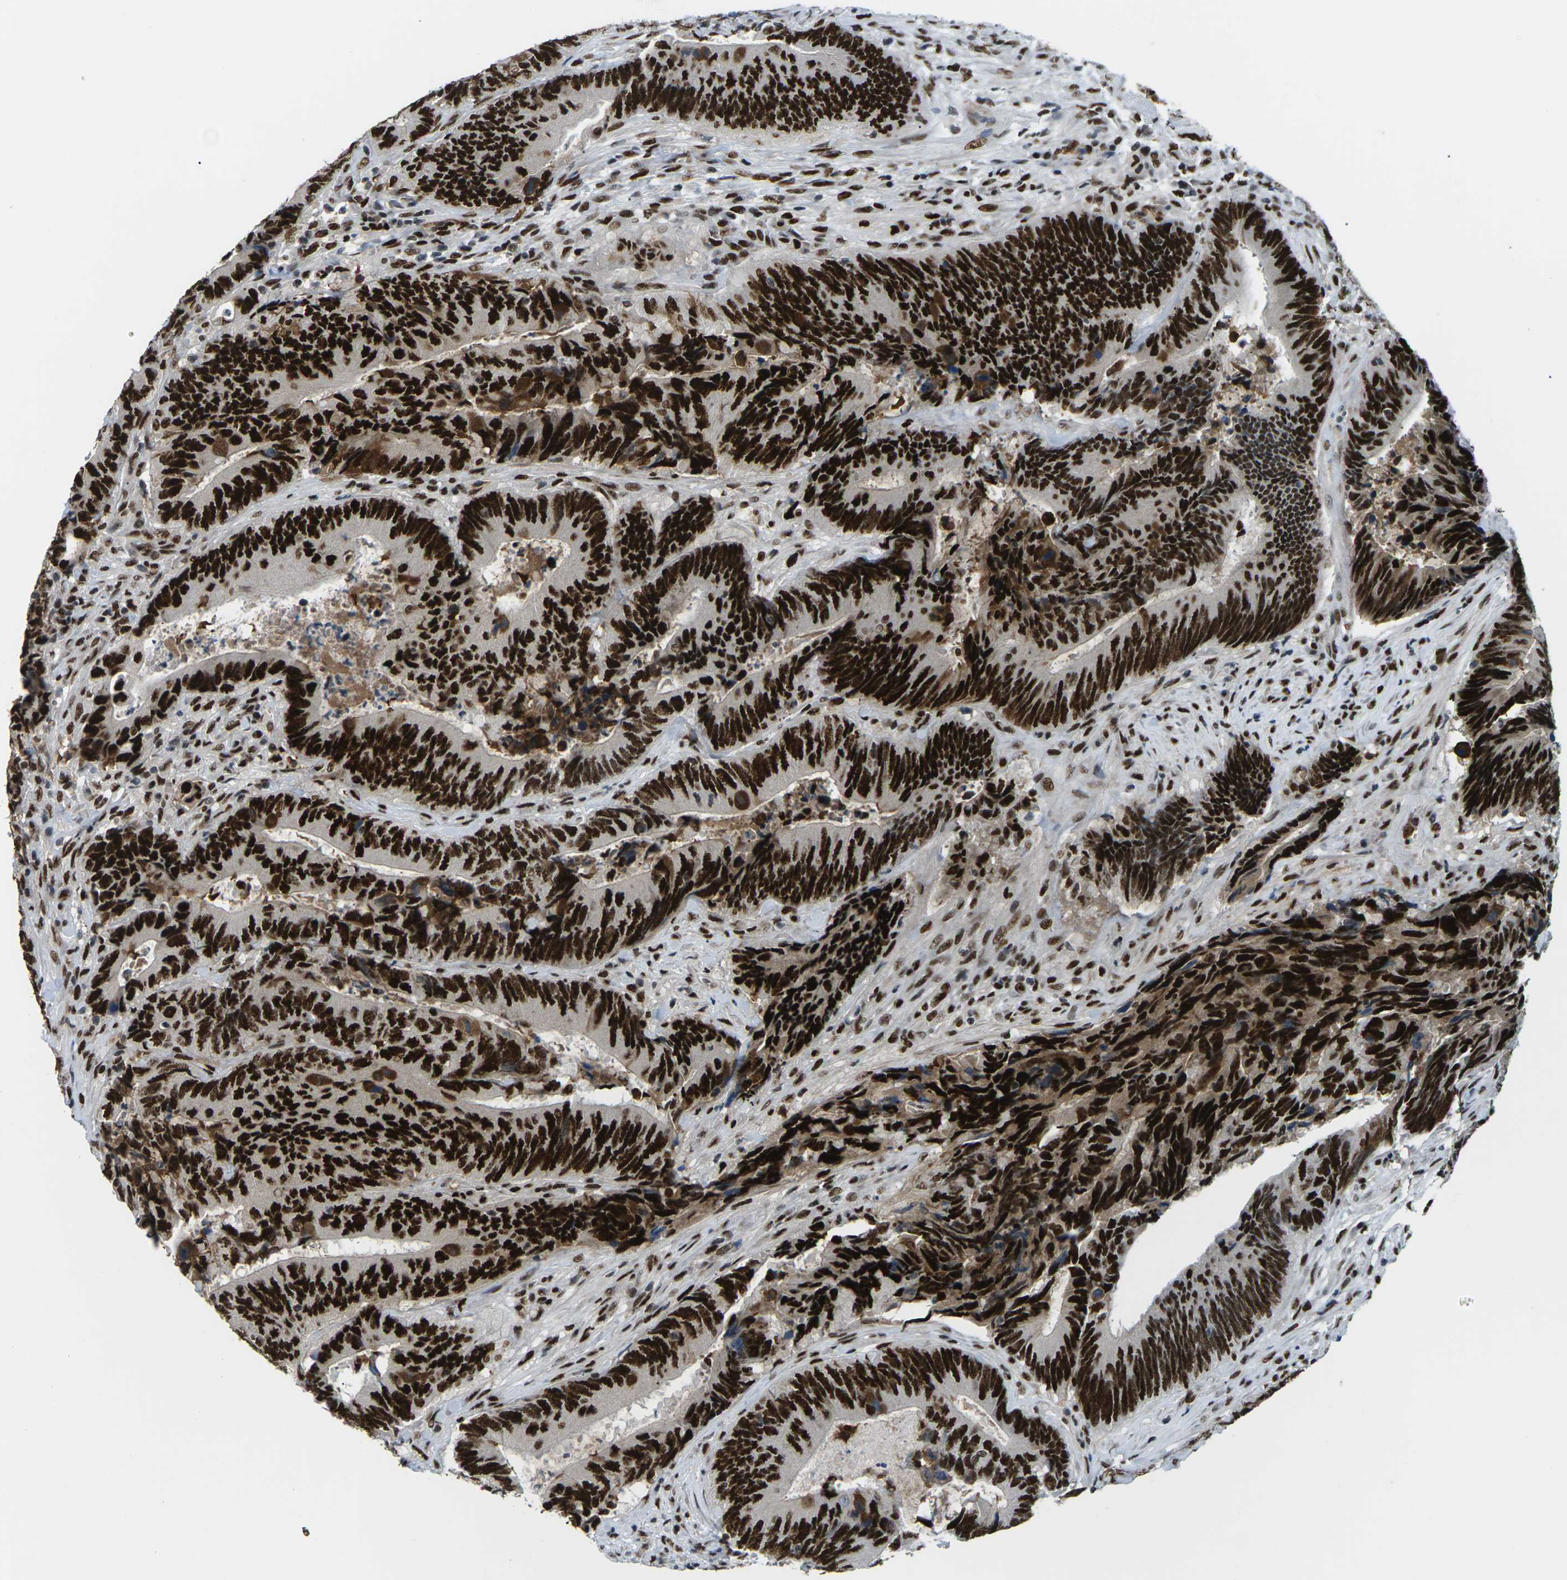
{"staining": {"intensity": "strong", "quantity": ">75%", "location": "nuclear"}, "tissue": "colorectal cancer", "cell_type": "Tumor cells", "image_type": "cancer", "snomed": [{"axis": "morphology", "description": "Normal tissue, NOS"}, {"axis": "morphology", "description": "Adenocarcinoma, NOS"}, {"axis": "topography", "description": "Colon"}], "caption": "Immunohistochemical staining of colorectal cancer (adenocarcinoma) exhibits strong nuclear protein expression in about >75% of tumor cells. (DAB IHC with brightfield microscopy, high magnification).", "gene": "PSME3", "patient": {"sex": "male", "age": 56}}